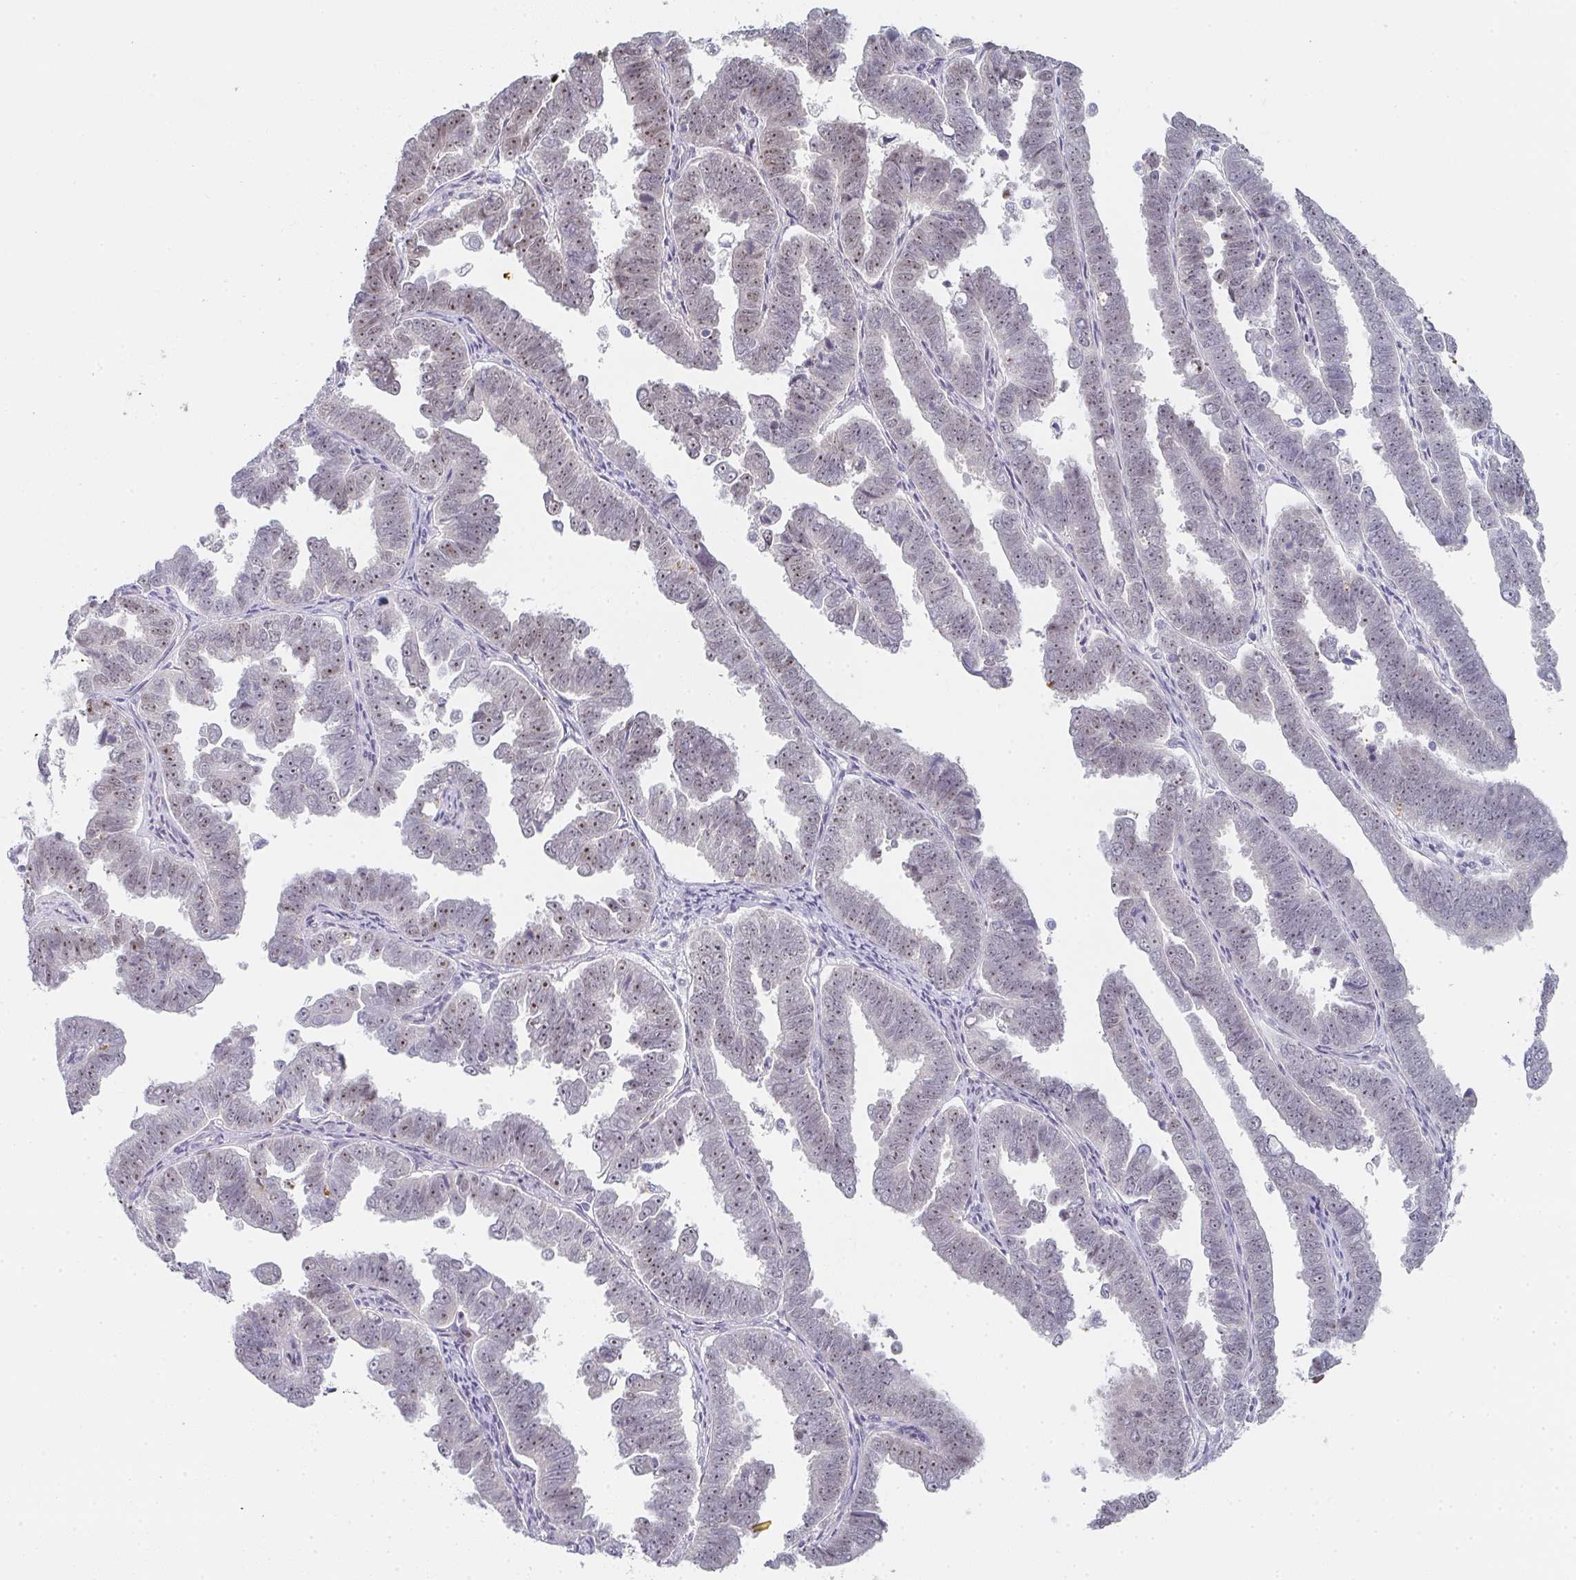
{"staining": {"intensity": "weak", "quantity": ">75%", "location": "nuclear"}, "tissue": "endometrial cancer", "cell_type": "Tumor cells", "image_type": "cancer", "snomed": [{"axis": "morphology", "description": "Adenocarcinoma, NOS"}, {"axis": "topography", "description": "Endometrium"}], "caption": "IHC image of adenocarcinoma (endometrial) stained for a protein (brown), which exhibits low levels of weak nuclear staining in approximately >75% of tumor cells.", "gene": "POU2AF2", "patient": {"sex": "female", "age": 75}}